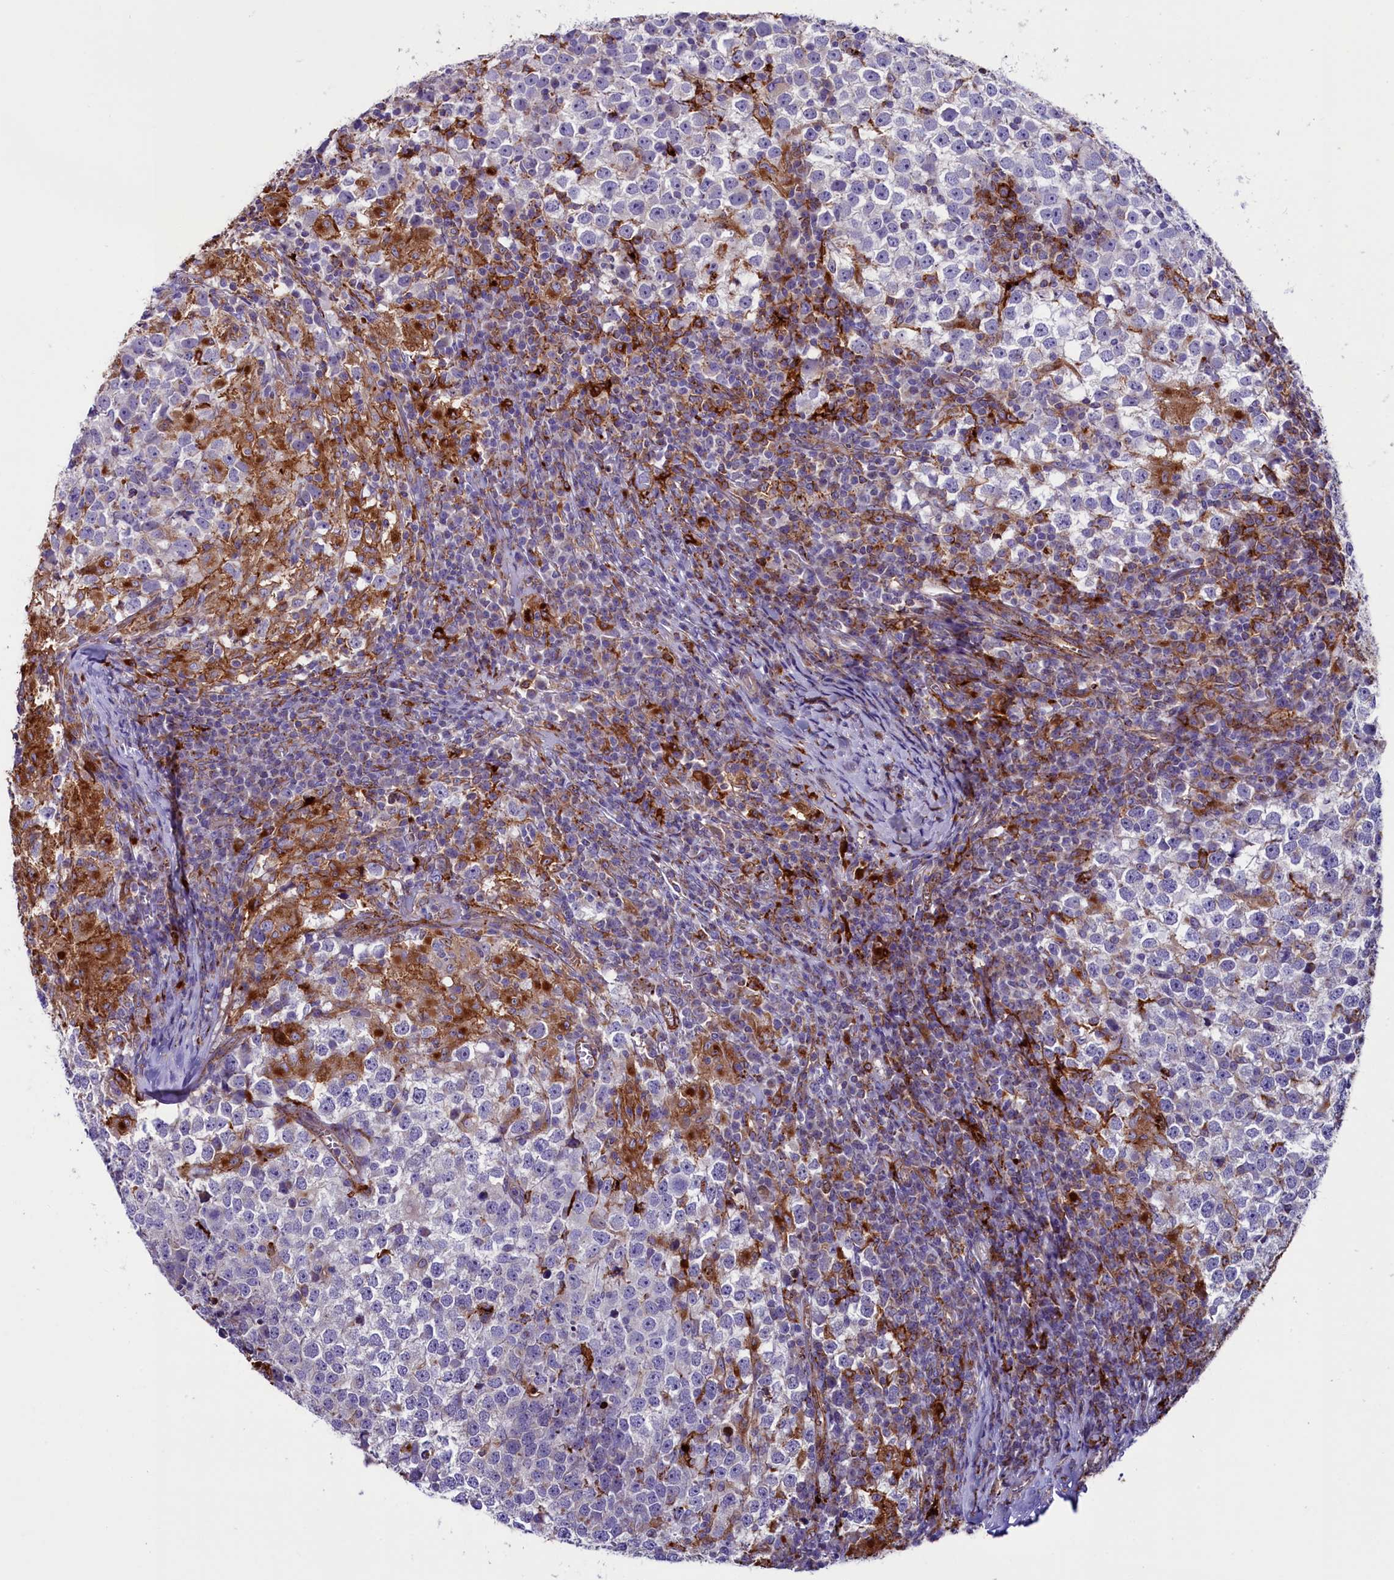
{"staining": {"intensity": "negative", "quantity": "none", "location": "none"}, "tissue": "testis cancer", "cell_type": "Tumor cells", "image_type": "cancer", "snomed": [{"axis": "morphology", "description": "Seminoma, NOS"}, {"axis": "topography", "description": "Testis"}], "caption": "Histopathology image shows no significant protein positivity in tumor cells of testis cancer (seminoma).", "gene": "IL20RA", "patient": {"sex": "male", "age": 65}}